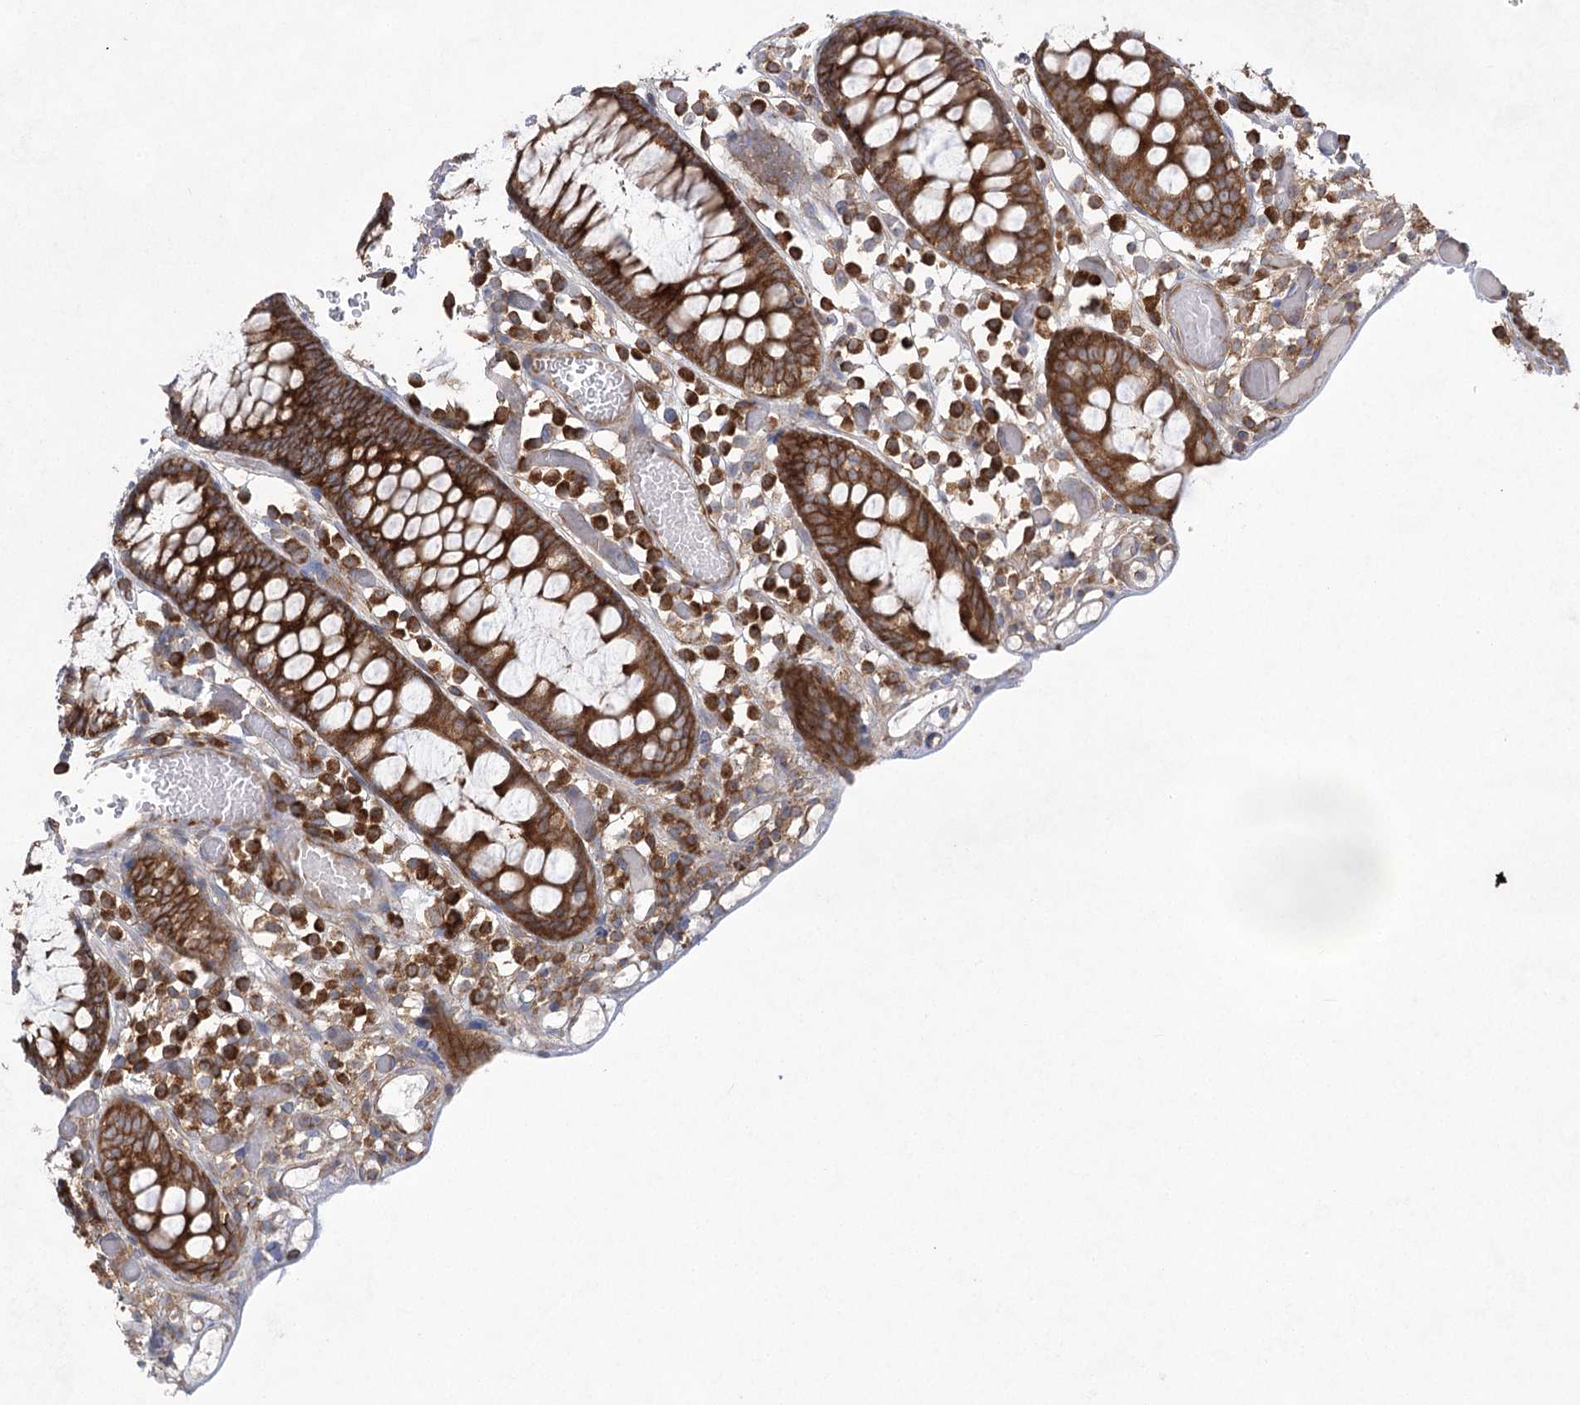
{"staining": {"intensity": "moderate", "quantity": ">75%", "location": "cytoplasmic/membranous"}, "tissue": "colon", "cell_type": "Endothelial cells", "image_type": "normal", "snomed": [{"axis": "morphology", "description": "Normal tissue, NOS"}, {"axis": "topography", "description": "Colon"}], "caption": "IHC image of benign human colon stained for a protein (brown), which shows medium levels of moderate cytoplasmic/membranous expression in about >75% of endothelial cells.", "gene": "EIF3A", "patient": {"sex": "male", "age": 14}}